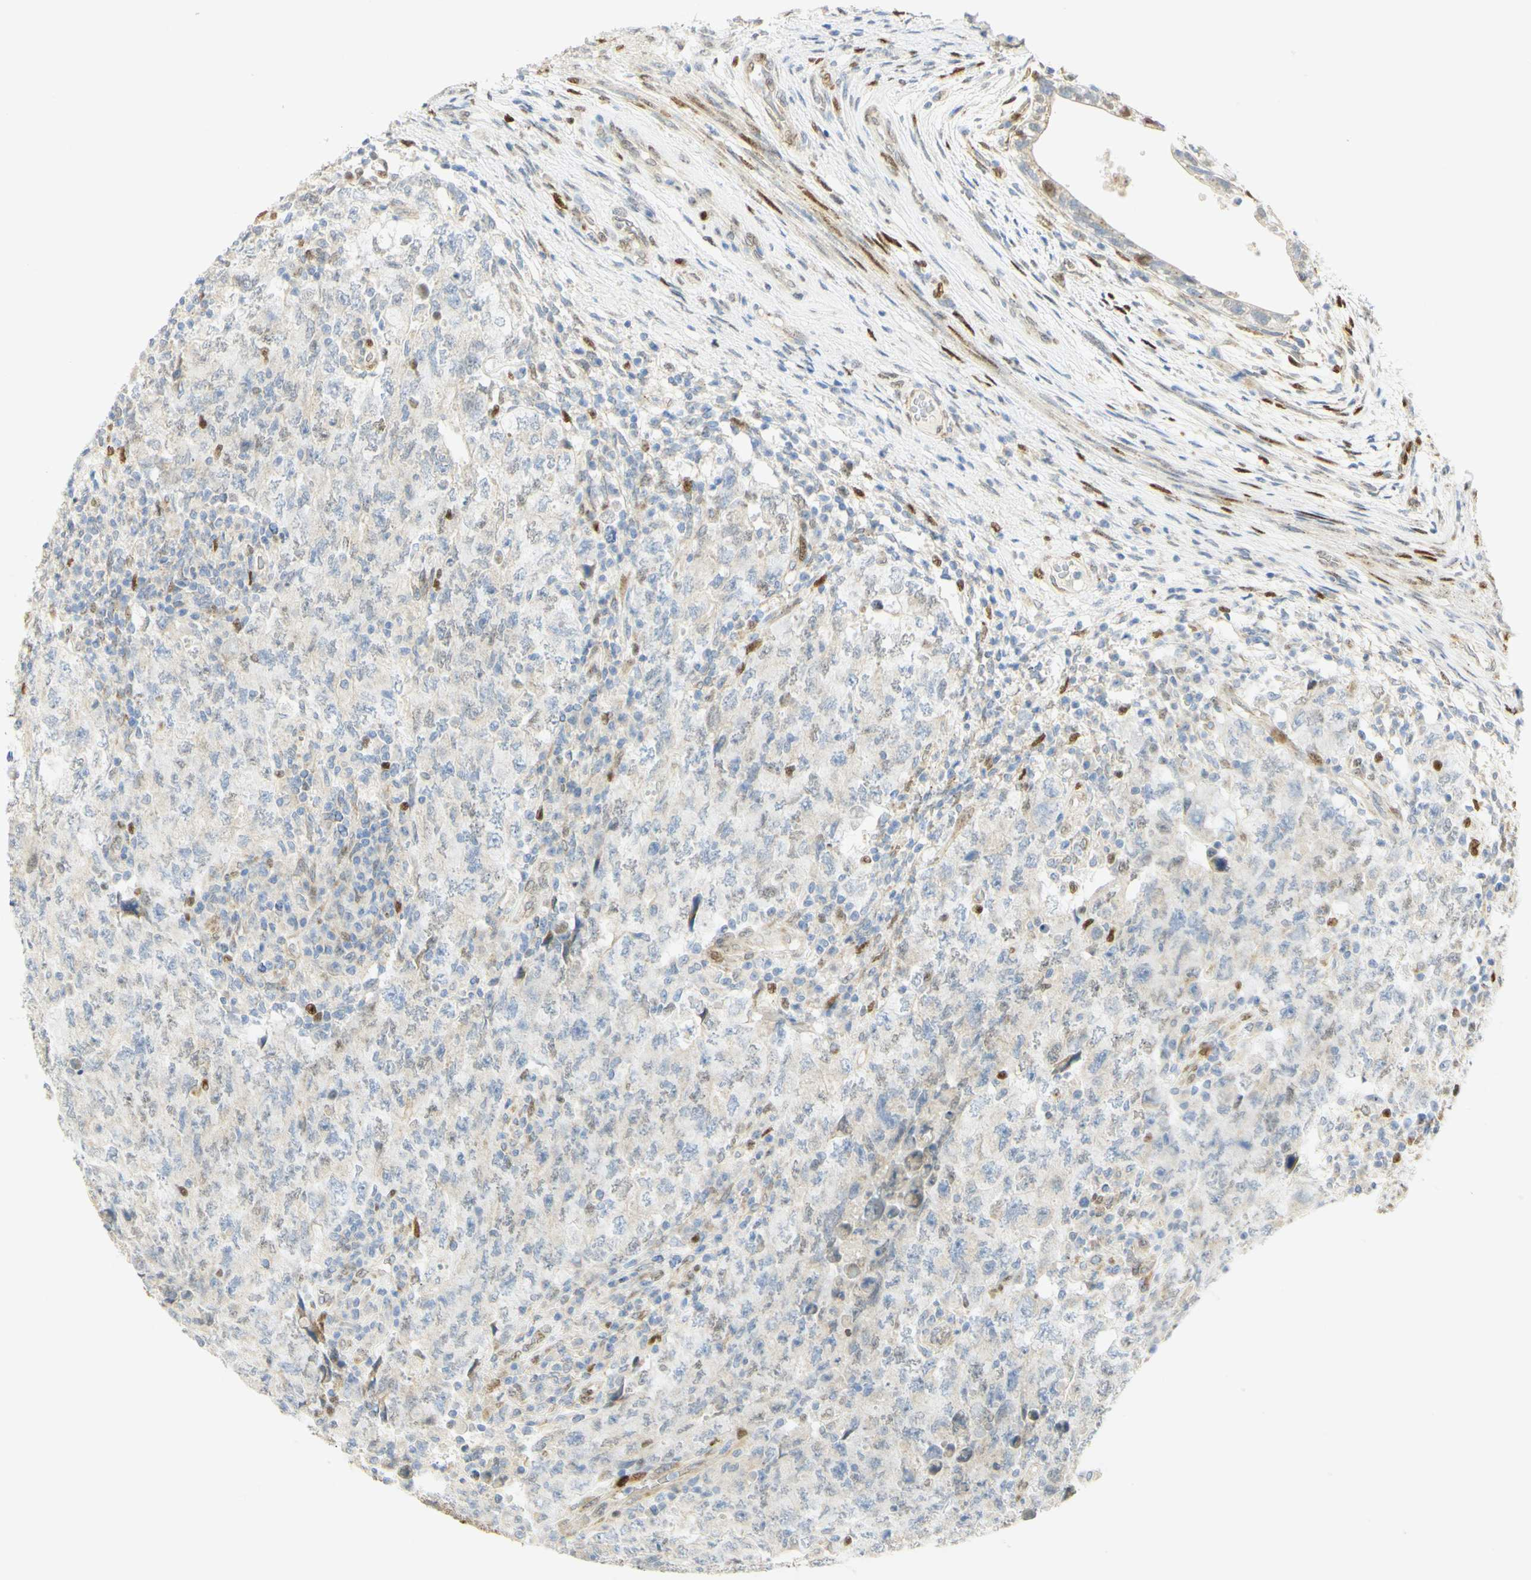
{"staining": {"intensity": "negative", "quantity": "none", "location": "none"}, "tissue": "testis cancer", "cell_type": "Tumor cells", "image_type": "cancer", "snomed": [{"axis": "morphology", "description": "Carcinoma, Embryonal, NOS"}, {"axis": "topography", "description": "Testis"}], "caption": "This is an IHC photomicrograph of human testis cancer. There is no expression in tumor cells.", "gene": "E2F1", "patient": {"sex": "male", "age": 26}}